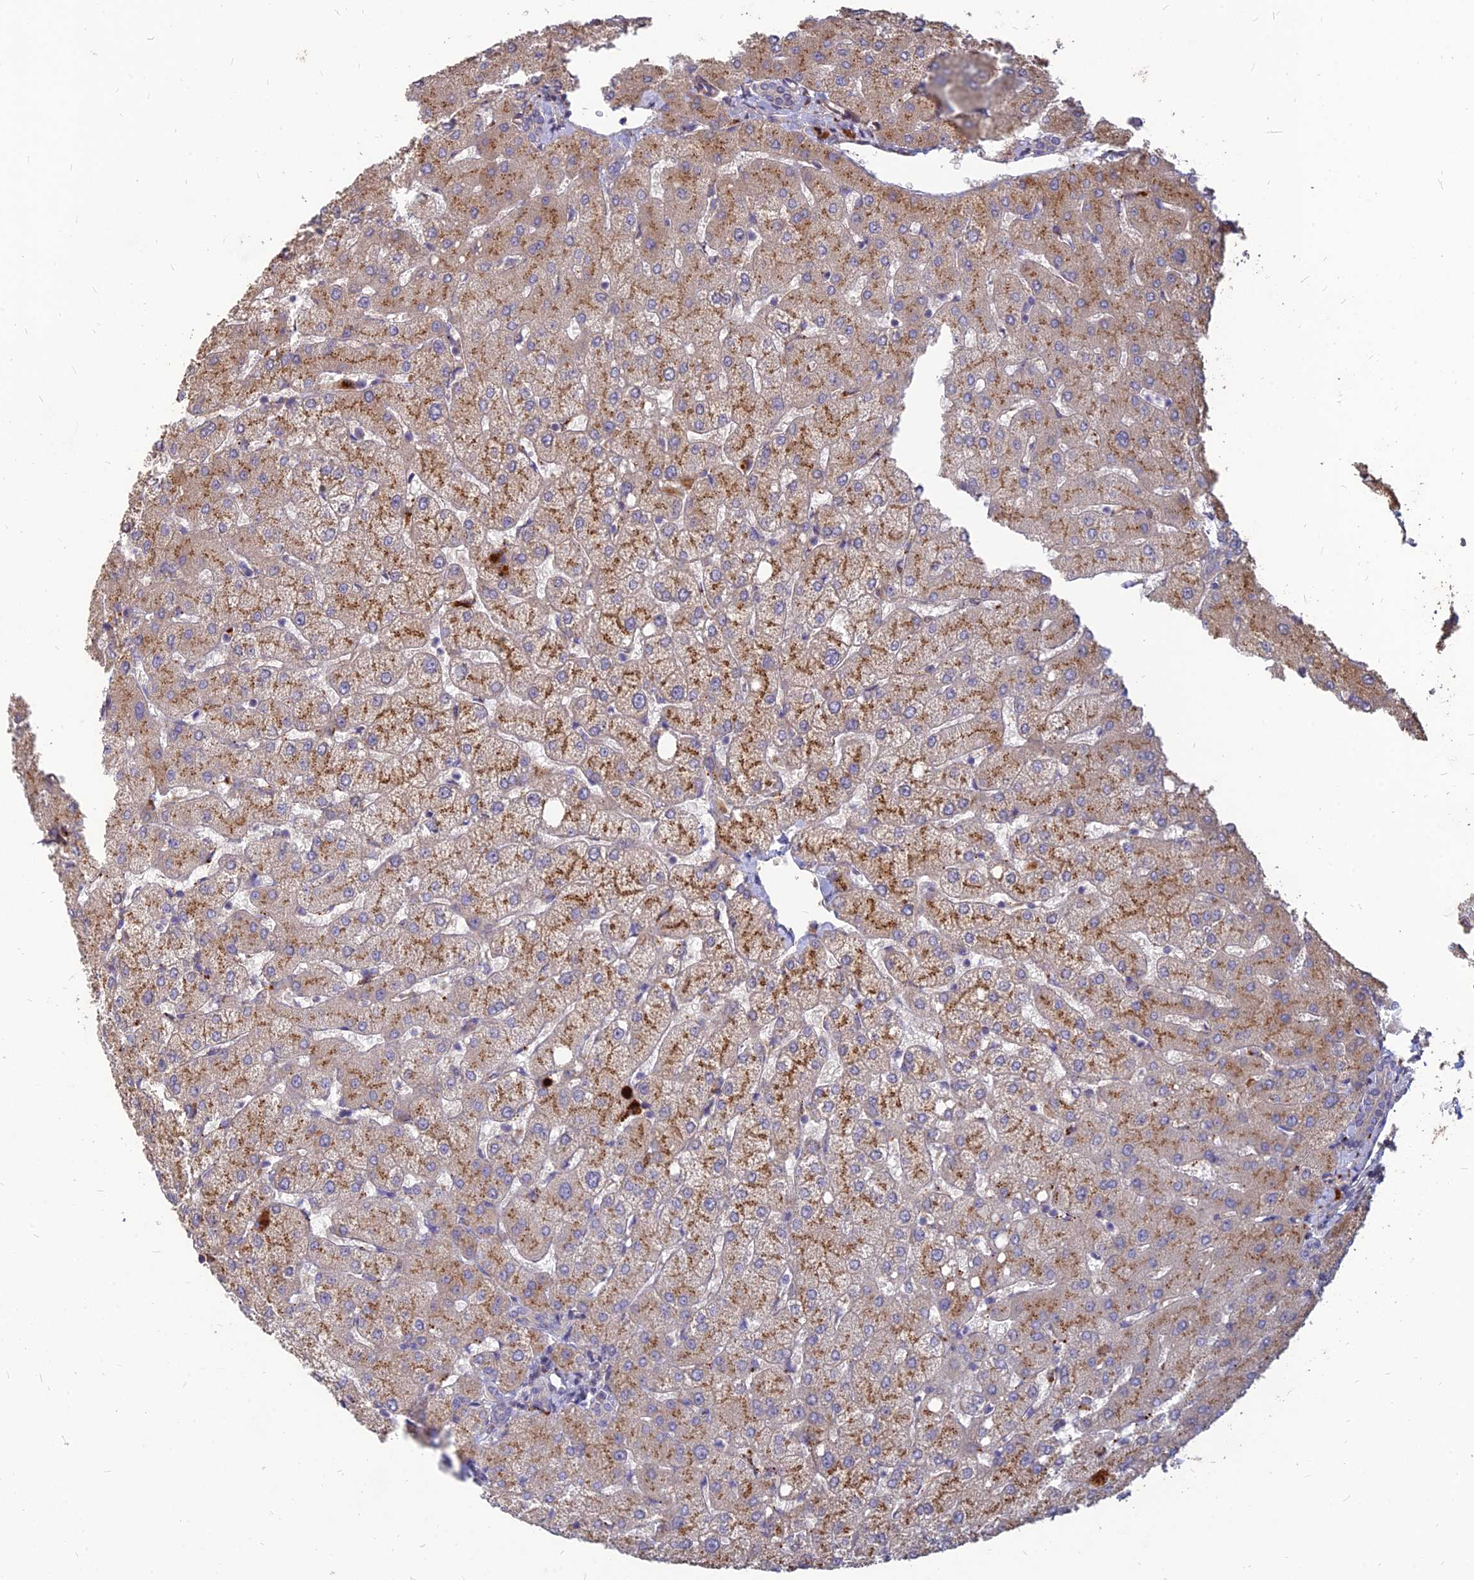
{"staining": {"intensity": "weak", "quantity": "<25%", "location": "cytoplasmic/membranous"}, "tissue": "liver", "cell_type": "Cholangiocytes", "image_type": "normal", "snomed": [{"axis": "morphology", "description": "Normal tissue, NOS"}, {"axis": "topography", "description": "Liver"}], "caption": "Immunohistochemical staining of benign human liver shows no significant positivity in cholangiocytes.", "gene": "ST3GAL6", "patient": {"sex": "female", "age": 54}}